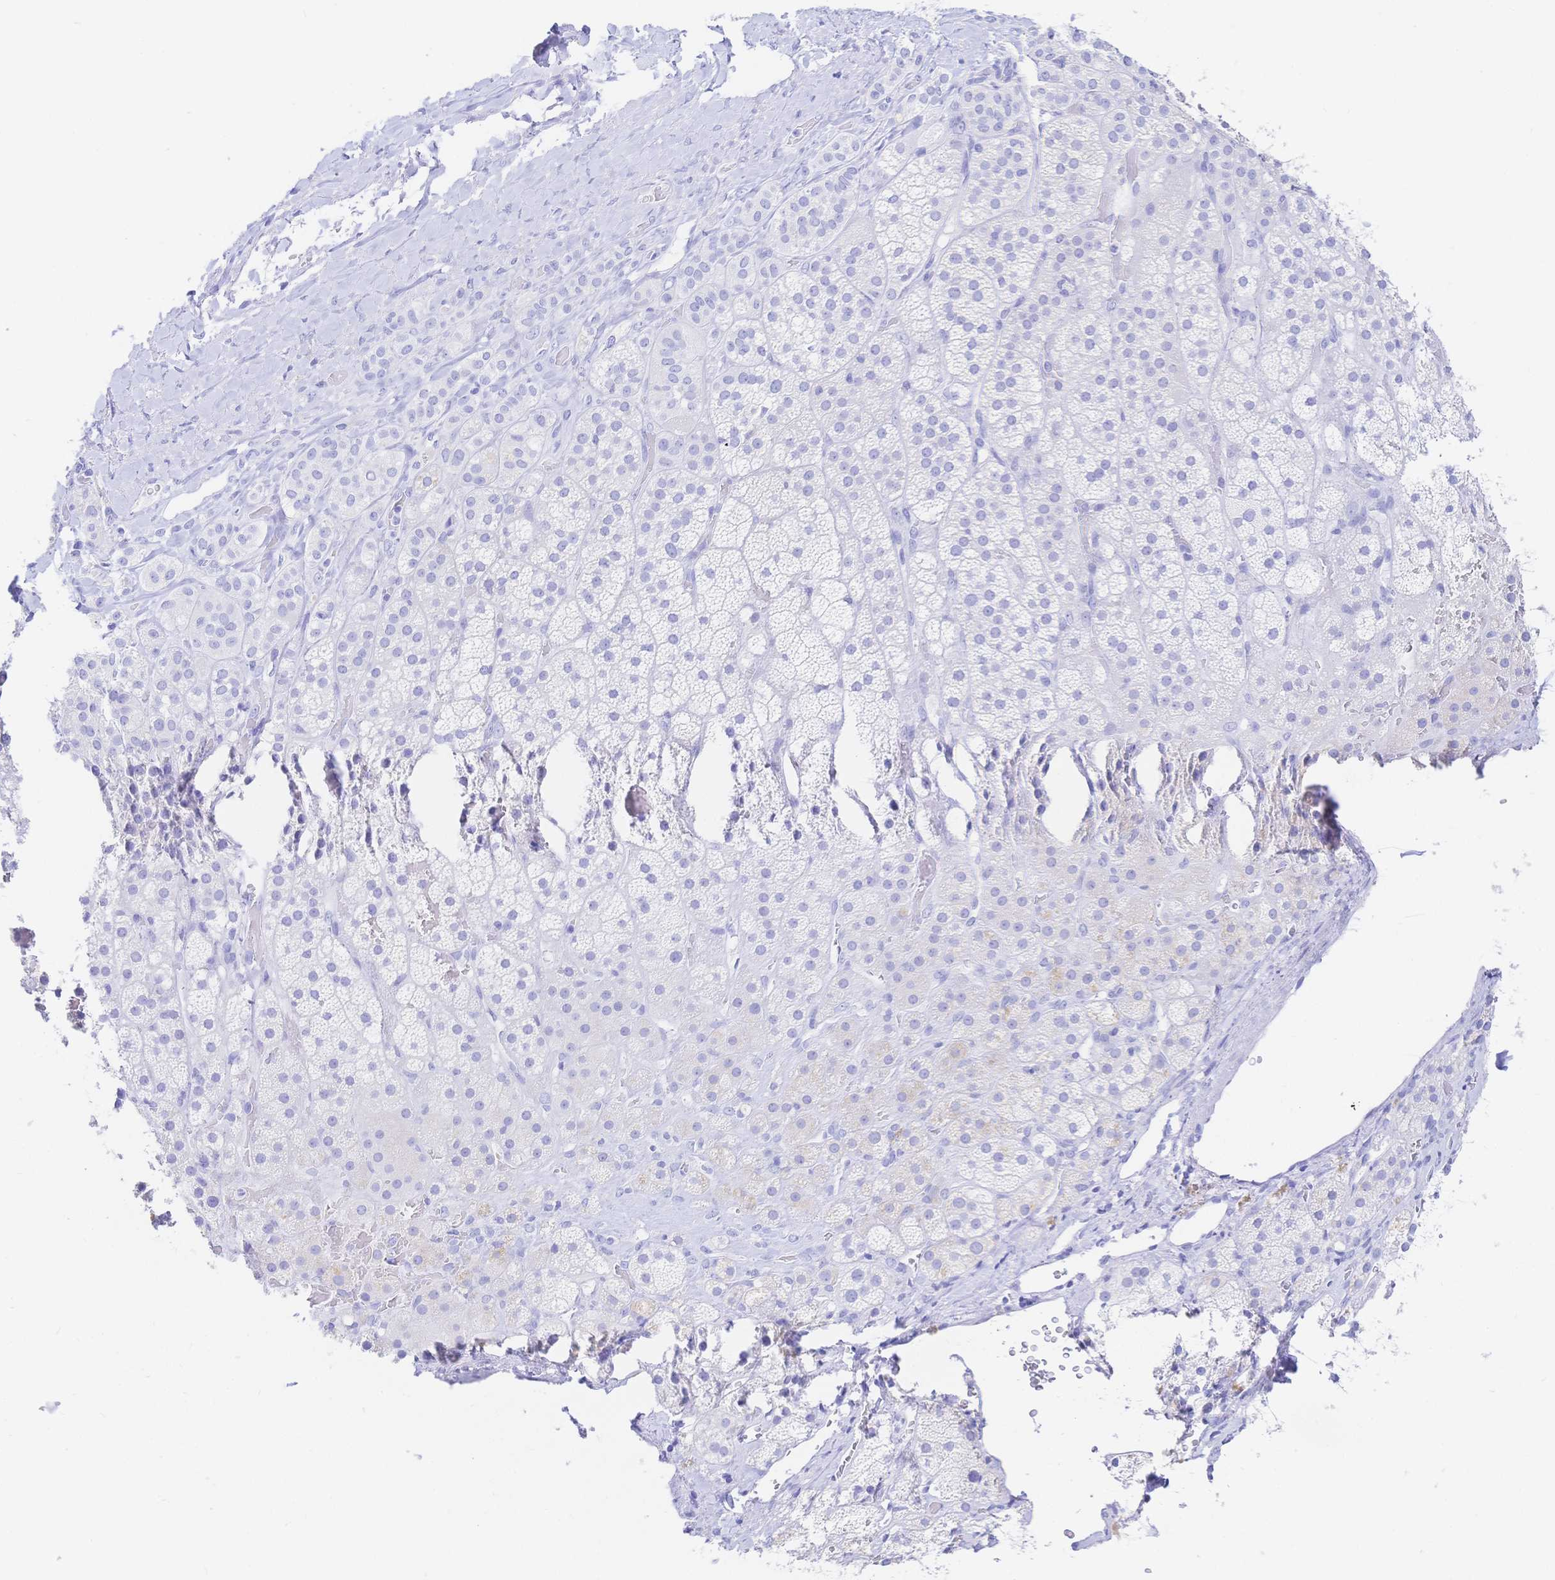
{"staining": {"intensity": "negative", "quantity": "none", "location": "none"}, "tissue": "adrenal gland", "cell_type": "Glandular cells", "image_type": "normal", "snomed": [{"axis": "morphology", "description": "Normal tissue, NOS"}, {"axis": "topography", "description": "Adrenal gland"}], "caption": "Human adrenal gland stained for a protein using immunohistochemistry shows no expression in glandular cells.", "gene": "UMOD", "patient": {"sex": "male", "age": 57}}